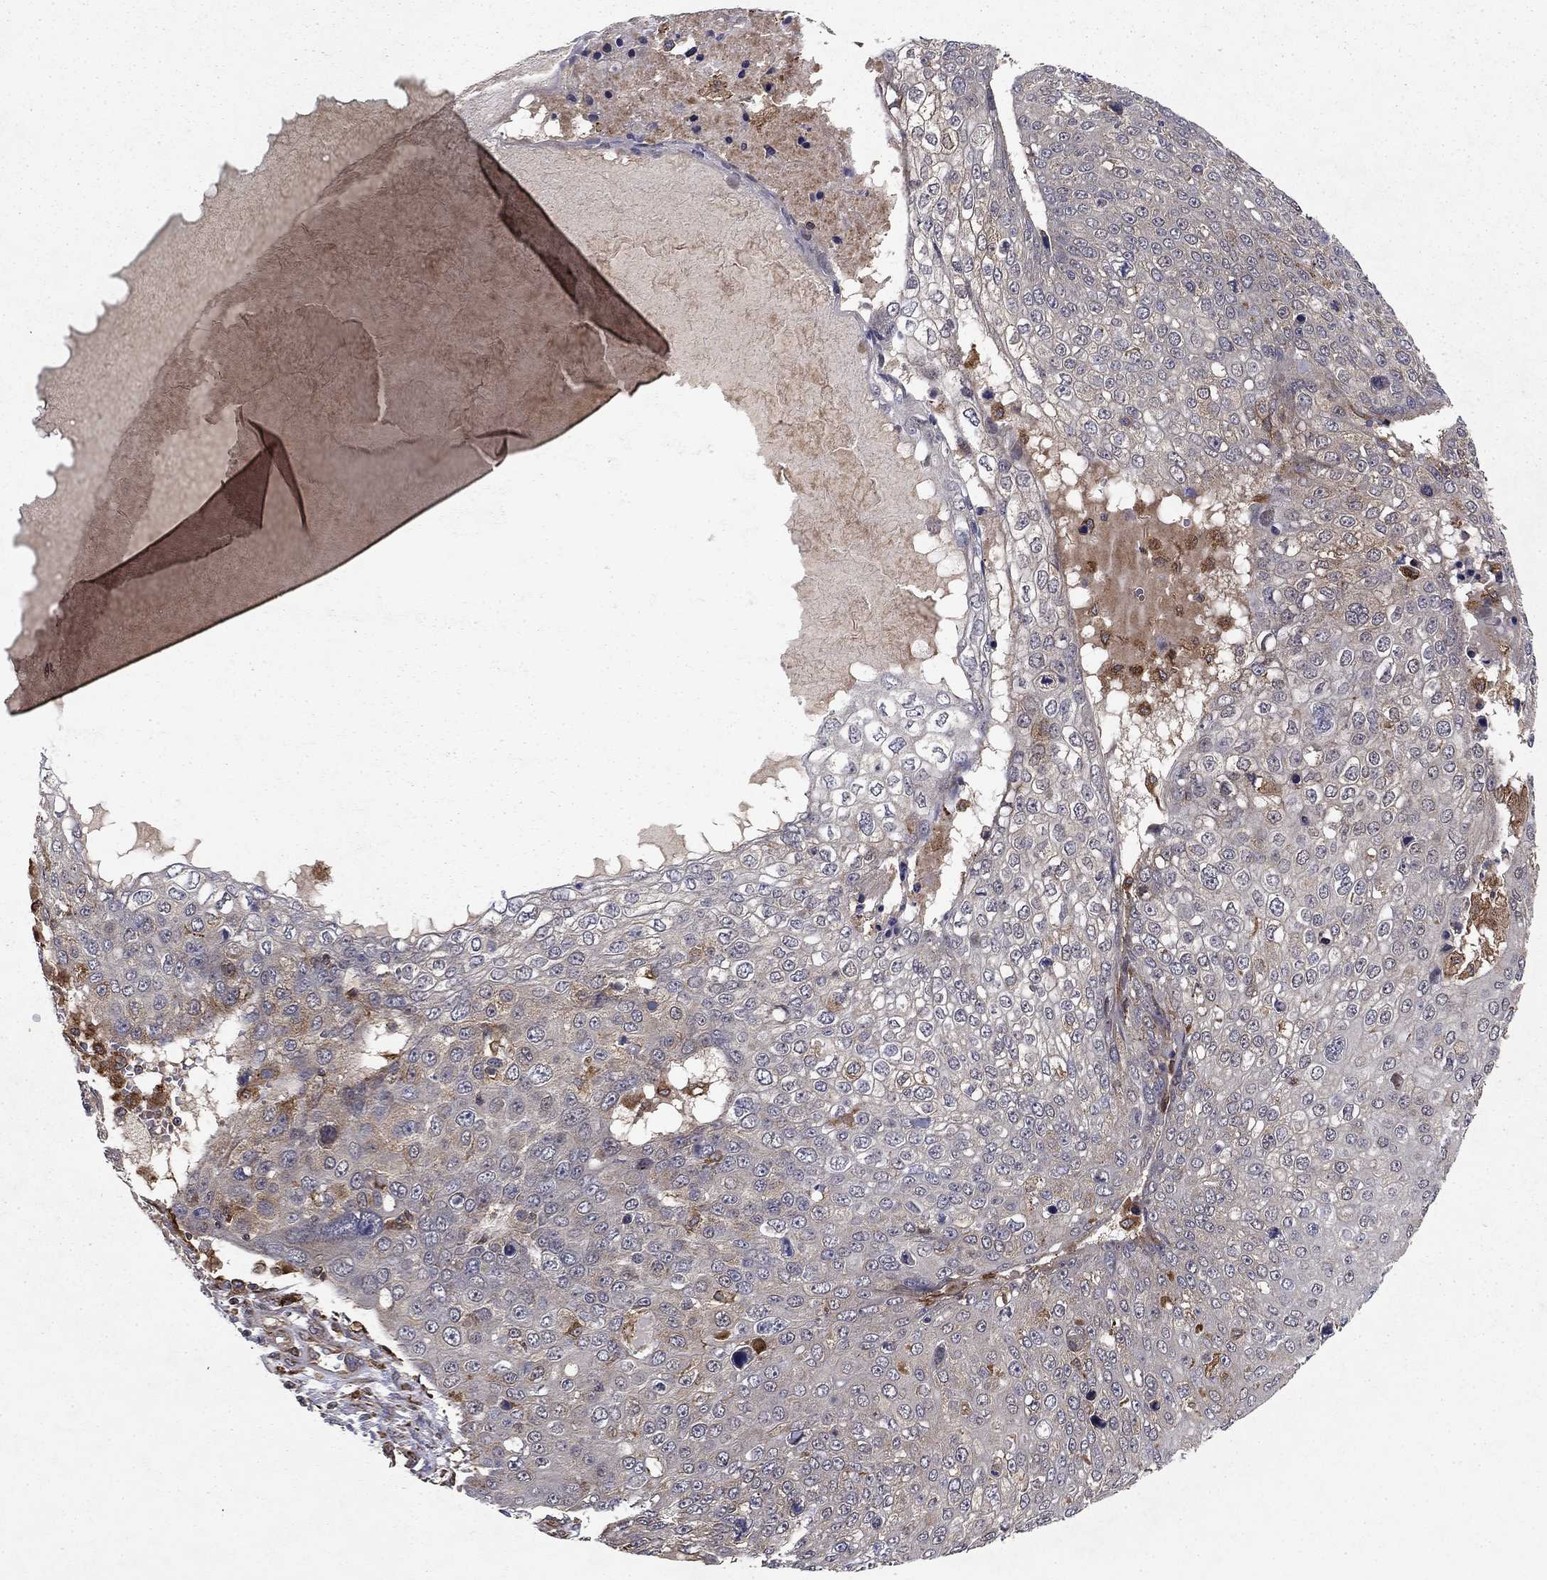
{"staining": {"intensity": "negative", "quantity": "none", "location": "none"}, "tissue": "skin cancer", "cell_type": "Tumor cells", "image_type": "cancer", "snomed": [{"axis": "morphology", "description": "Squamous cell carcinoma, NOS"}, {"axis": "topography", "description": "Skin"}], "caption": "Skin squamous cell carcinoma was stained to show a protein in brown. There is no significant expression in tumor cells.", "gene": "BABAM2", "patient": {"sex": "male", "age": 71}}